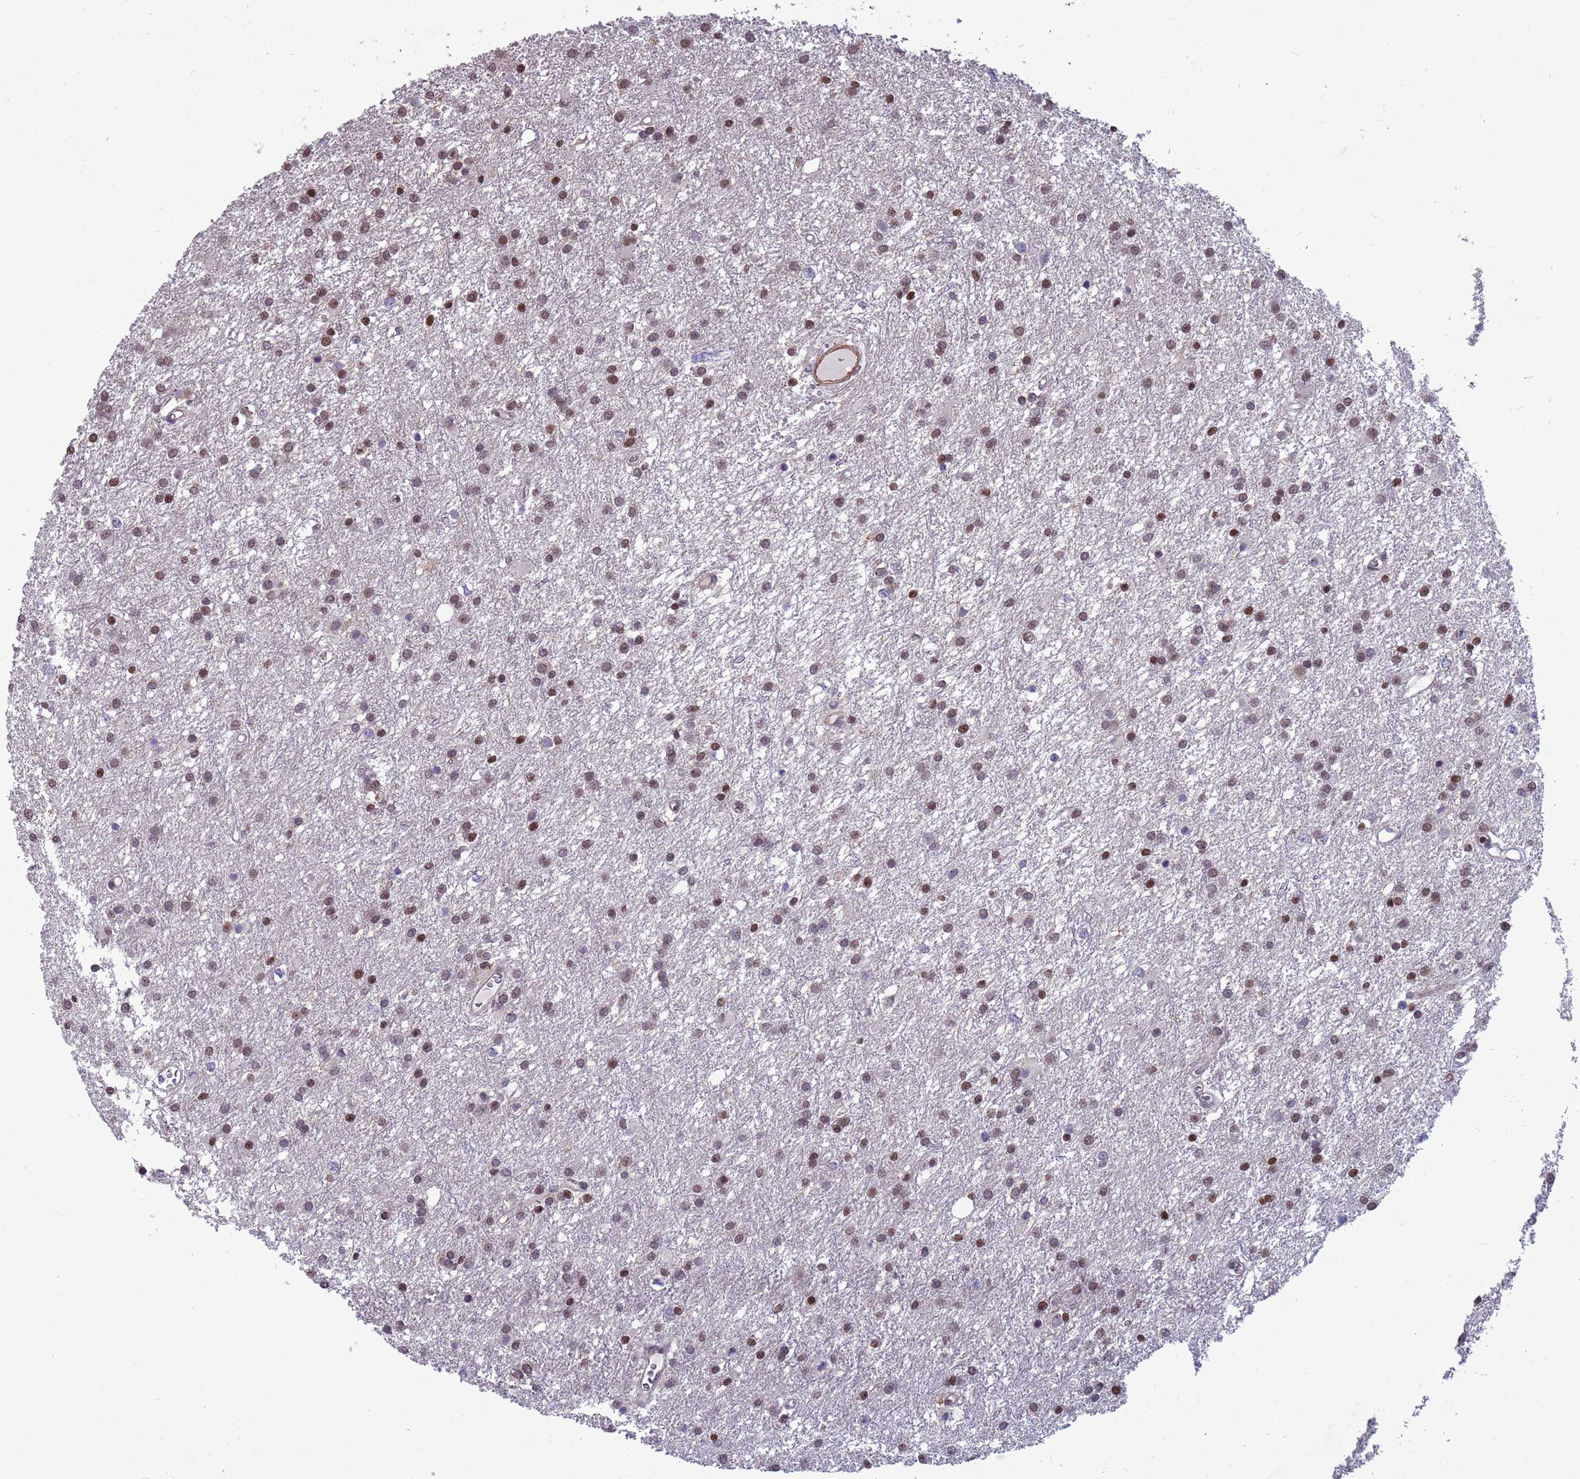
{"staining": {"intensity": "moderate", "quantity": "25%-75%", "location": "nuclear"}, "tissue": "glioma", "cell_type": "Tumor cells", "image_type": "cancer", "snomed": [{"axis": "morphology", "description": "Glioma, malignant, High grade"}, {"axis": "topography", "description": "Brain"}], "caption": "Protein positivity by IHC exhibits moderate nuclear expression in approximately 25%-75% of tumor cells in malignant high-grade glioma. The staining was performed using DAB (3,3'-diaminobenzidine), with brown indicating positive protein expression. Nuclei are stained blue with hematoxylin.", "gene": "NSL1", "patient": {"sex": "female", "age": 50}}